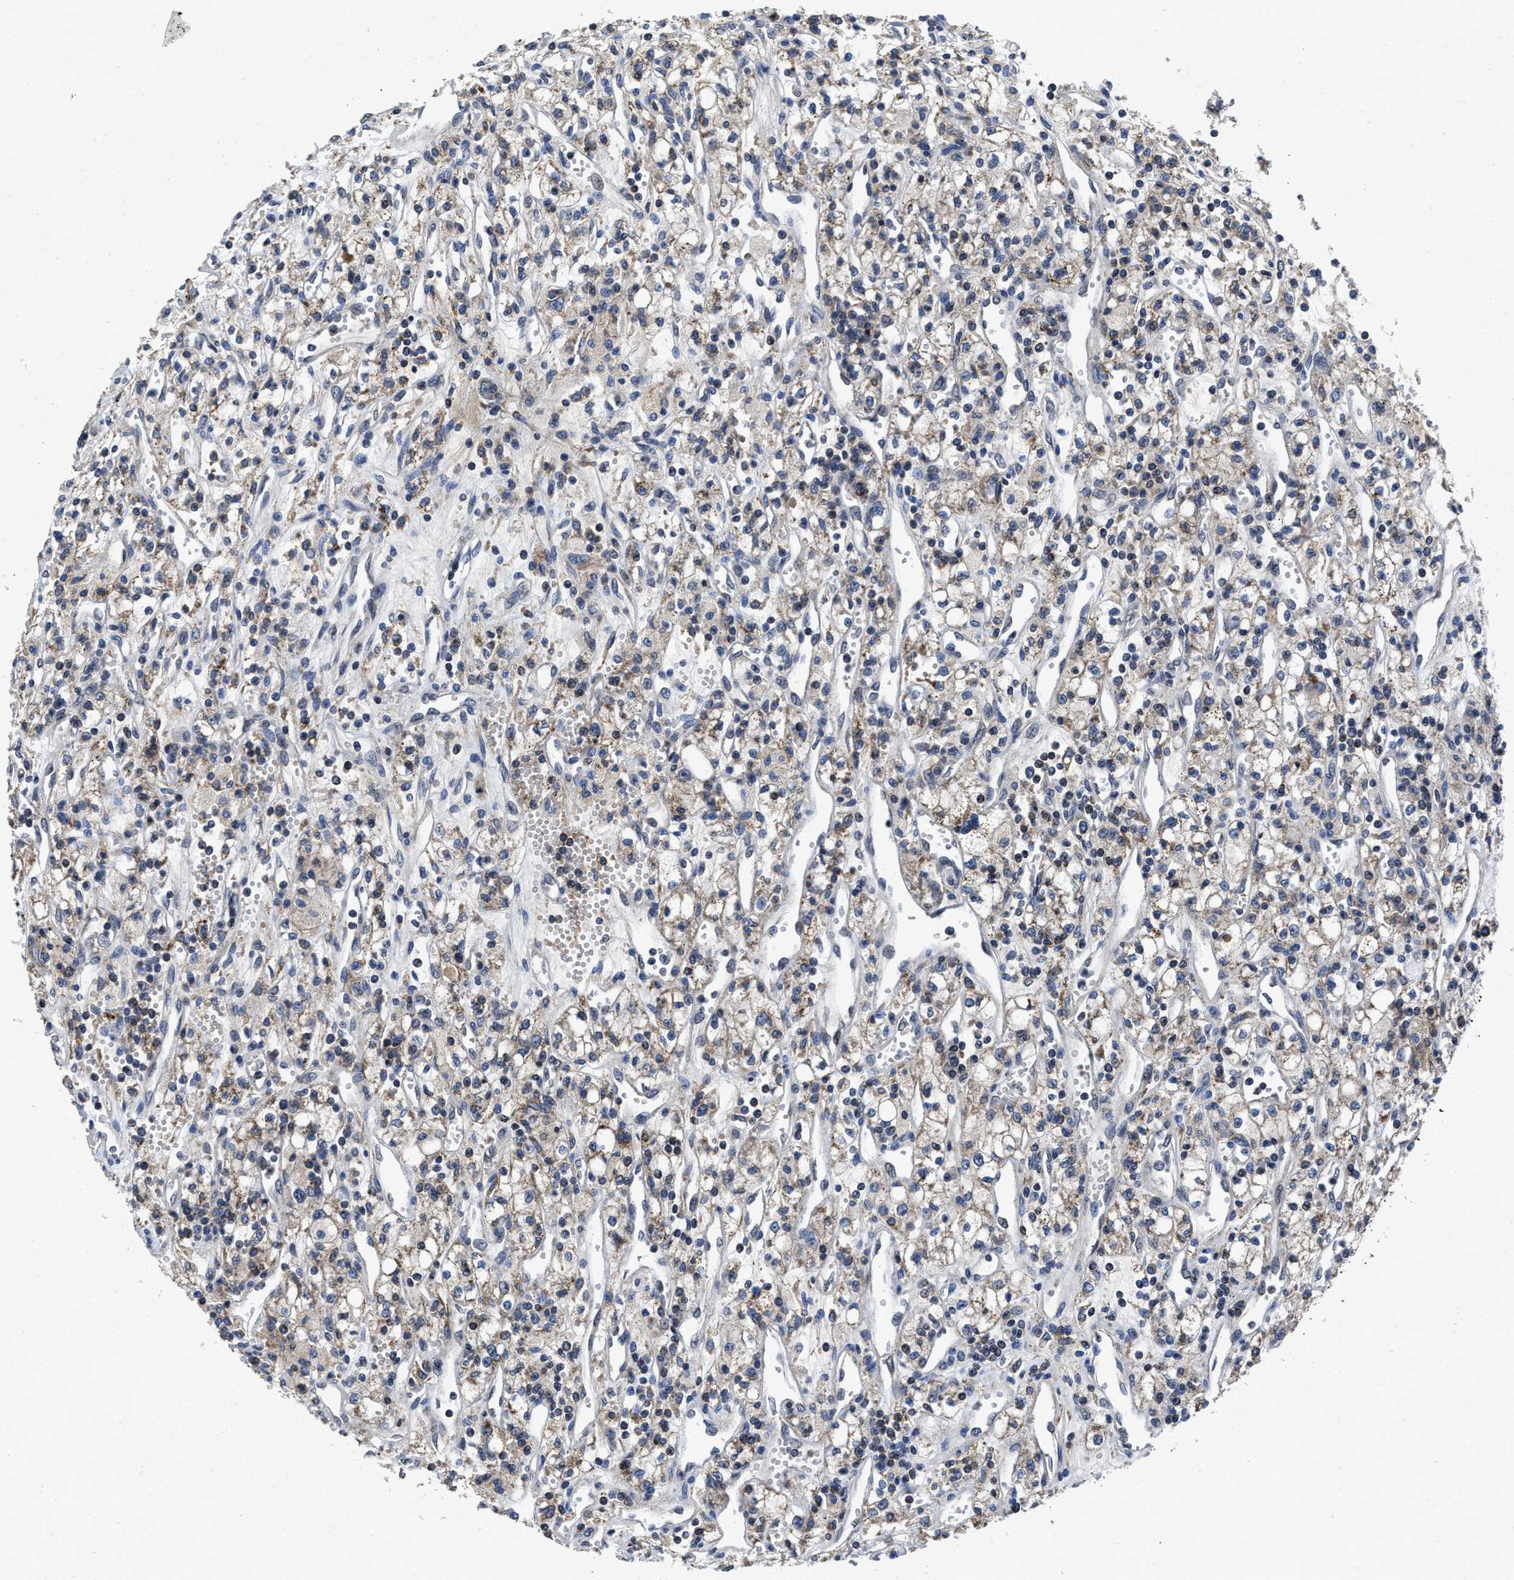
{"staining": {"intensity": "weak", "quantity": ">75%", "location": "cytoplasmic/membranous"}, "tissue": "renal cancer", "cell_type": "Tumor cells", "image_type": "cancer", "snomed": [{"axis": "morphology", "description": "Adenocarcinoma, NOS"}, {"axis": "topography", "description": "Kidney"}], "caption": "Brown immunohistochemical staining in human renal cancer (adenocarcinoma) shows weak cytoplasmic/membranous staining in about >75% of tumor cells.", "gene": "CACNA1D", "patient": {"sex": "male", "age": 59}}